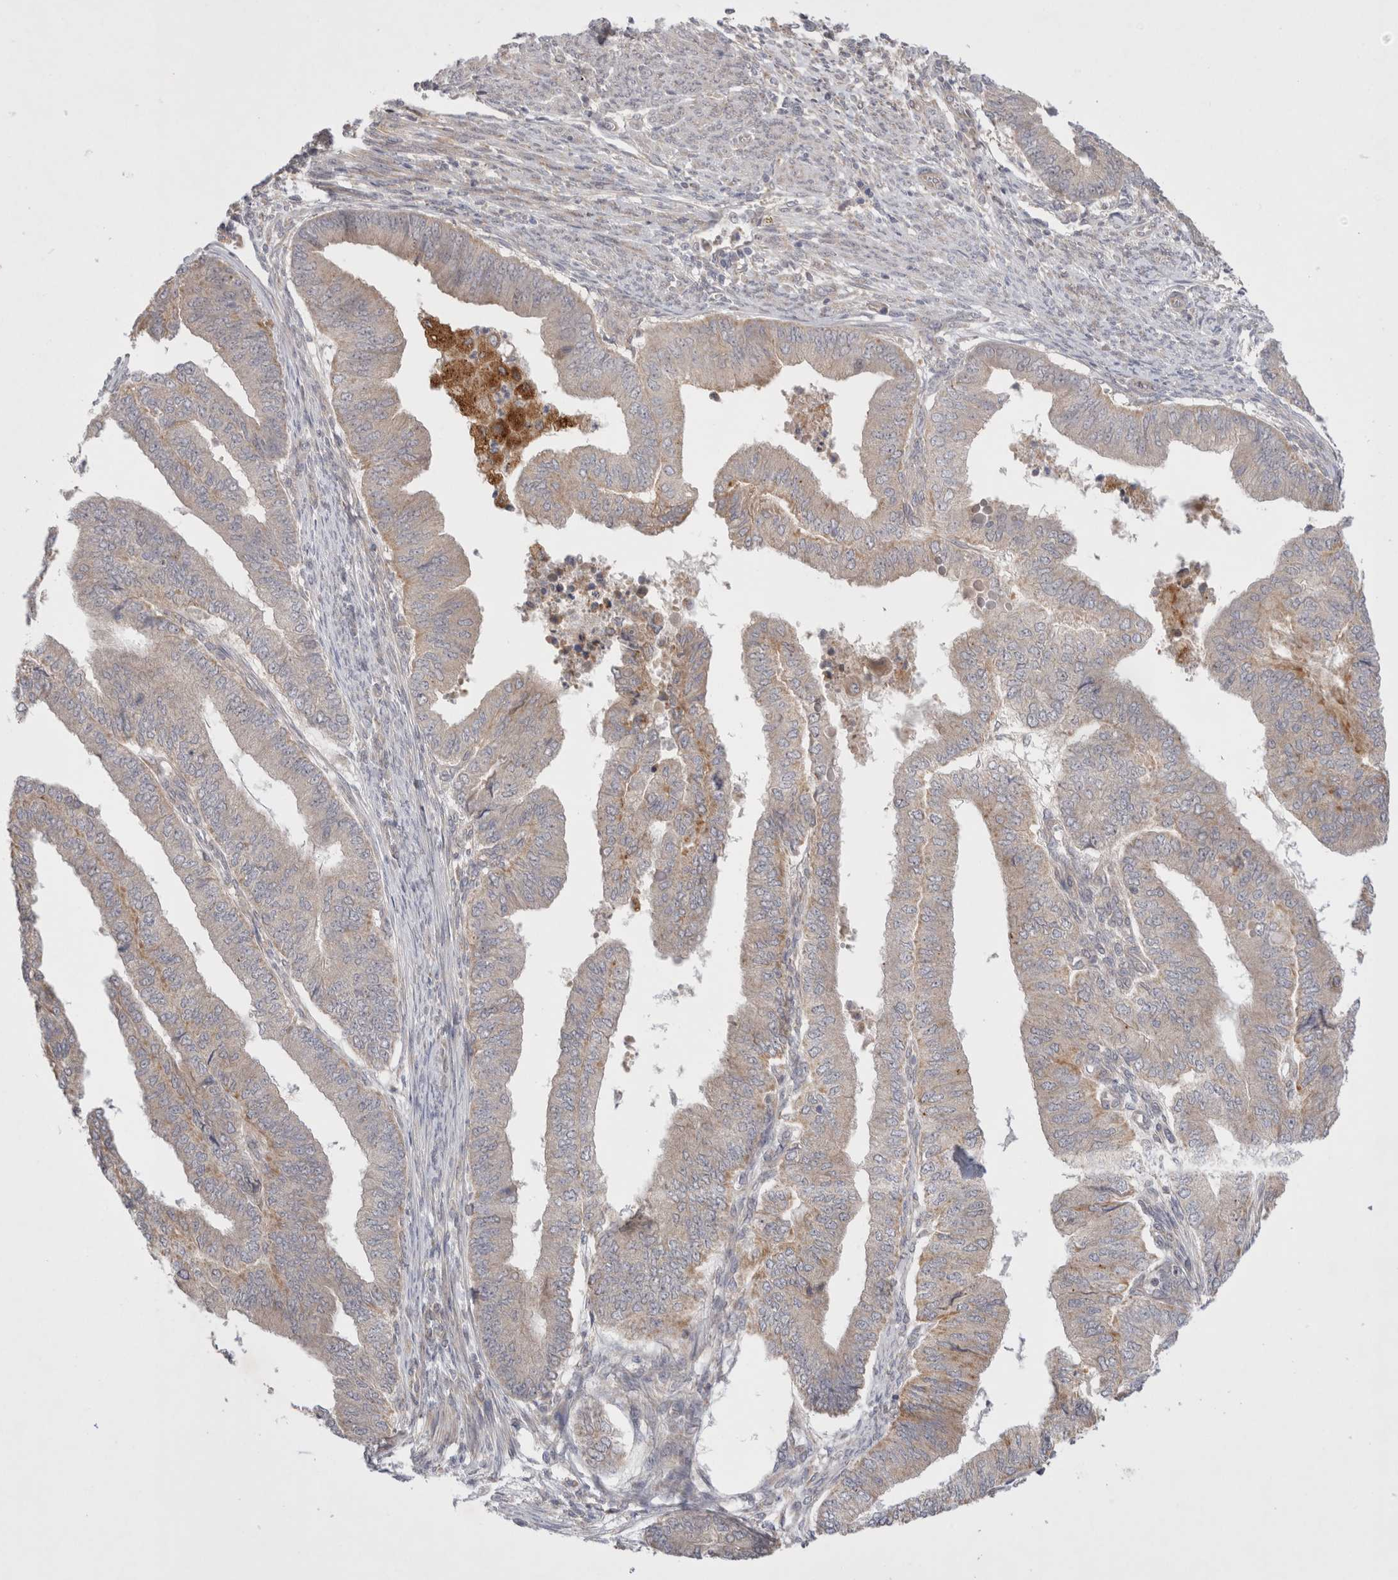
{"staining": {"intensity": "weak", "quantity": "<25%", "location": "cytoplasmic/membranous"}, "tissue": "endometrial cancer", "cell_type": "Tumor cells", "image_type": "cancer", "snomed": [{"axis": "morphology", "description": "Polyp, NOS"}, {"axis": "morphology", "description": "Adenocarcinoma, NOS"}, {"axis": "morphology", "description": "Adenoma, NOS"}, {"axis": "topography", "description": "Endometrium"}], "caption": "This micrograph is of endometrial polyp stained with immunohistochemistry (IHC) to label a protein in brown with the nuclei are counter-stained blue. There is no positivity in tumor cells.", "gene": "NPC1", "patient": {"sex": "female", "age": 79}}